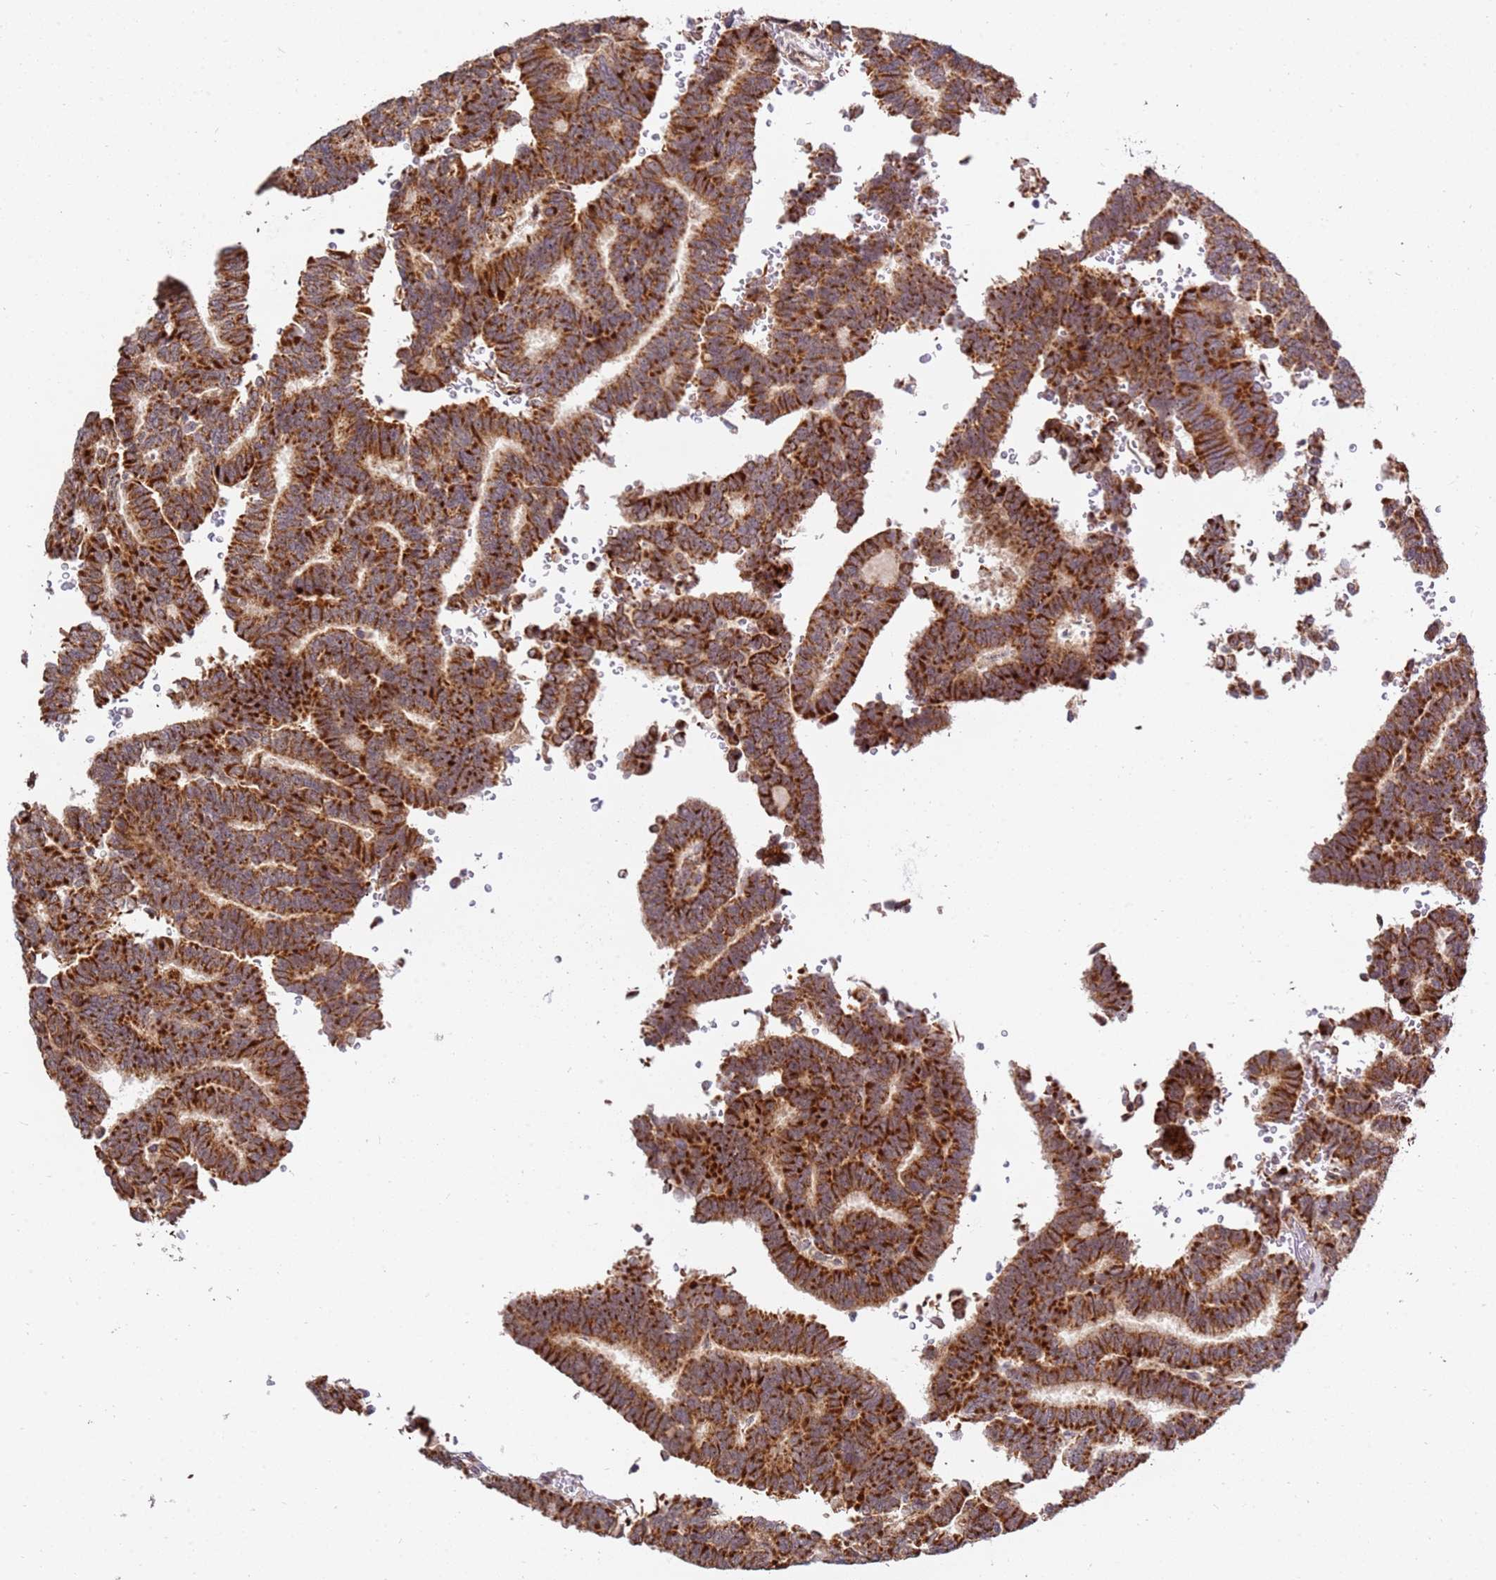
{"staining": {"intensity": "strong", "quantity": ">75%", "location": "cytoplasmic/membranous"}, "tissue": "thyroid cancer", "cell_type": "Tumor cells", "image_type": "cancer", "snomed": [{"axis": "morphology", "description": "Papillary adenocarcinoma, NOS"}, {"axis": "topography", "description": "Thyroid gland"}], "caption": "Tumor cells display high levels of strong cytoplasmic/membranous expression in about >75% of cells in papillary adenocarcinoma (thyroid).", "gene": "KIF25", "patient": {"sex": "female", "age": 35}}